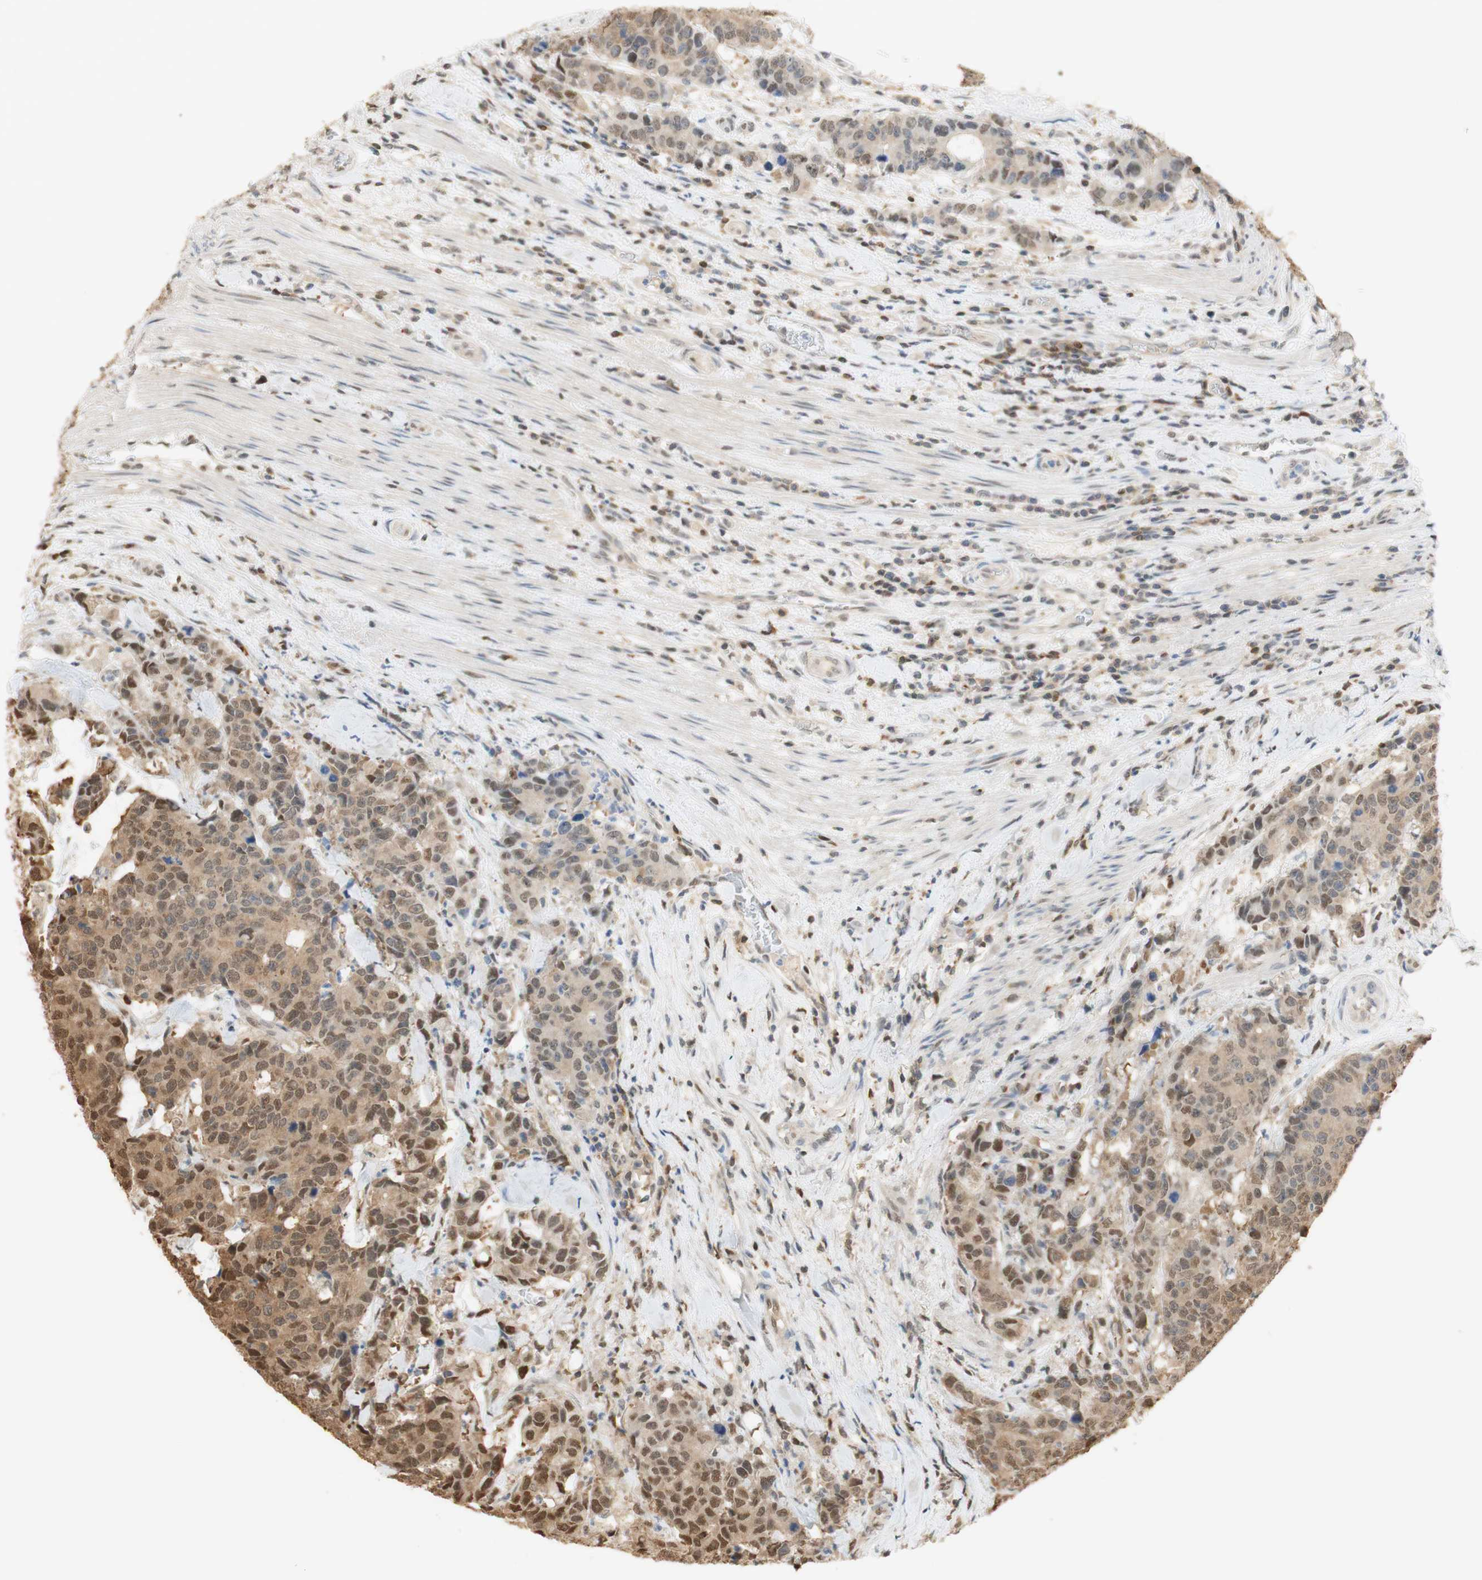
{"staining": {"intensity": "moderate", "quantity": "25%-75%", "location": "cytoplasmic/membranous,nuclear"}, "tissue": "colorectal cancer", "cell_type": "Tumor cells", "image_type": "cancer", "snomed": [{"axis": "morphology", "description": "Adenocarcinoma, NOS"}, {"axis": "topography", "description": "Colon"}], "caption": "Adenocarcinoma (colorectal) tissue demonstrates moderate cytoplasmic/membranous and nuclear expression in approximately 25%-75% of tumor cells", "gene": "NAP1L4", "patient": {"sex": "female", "age": 86}}